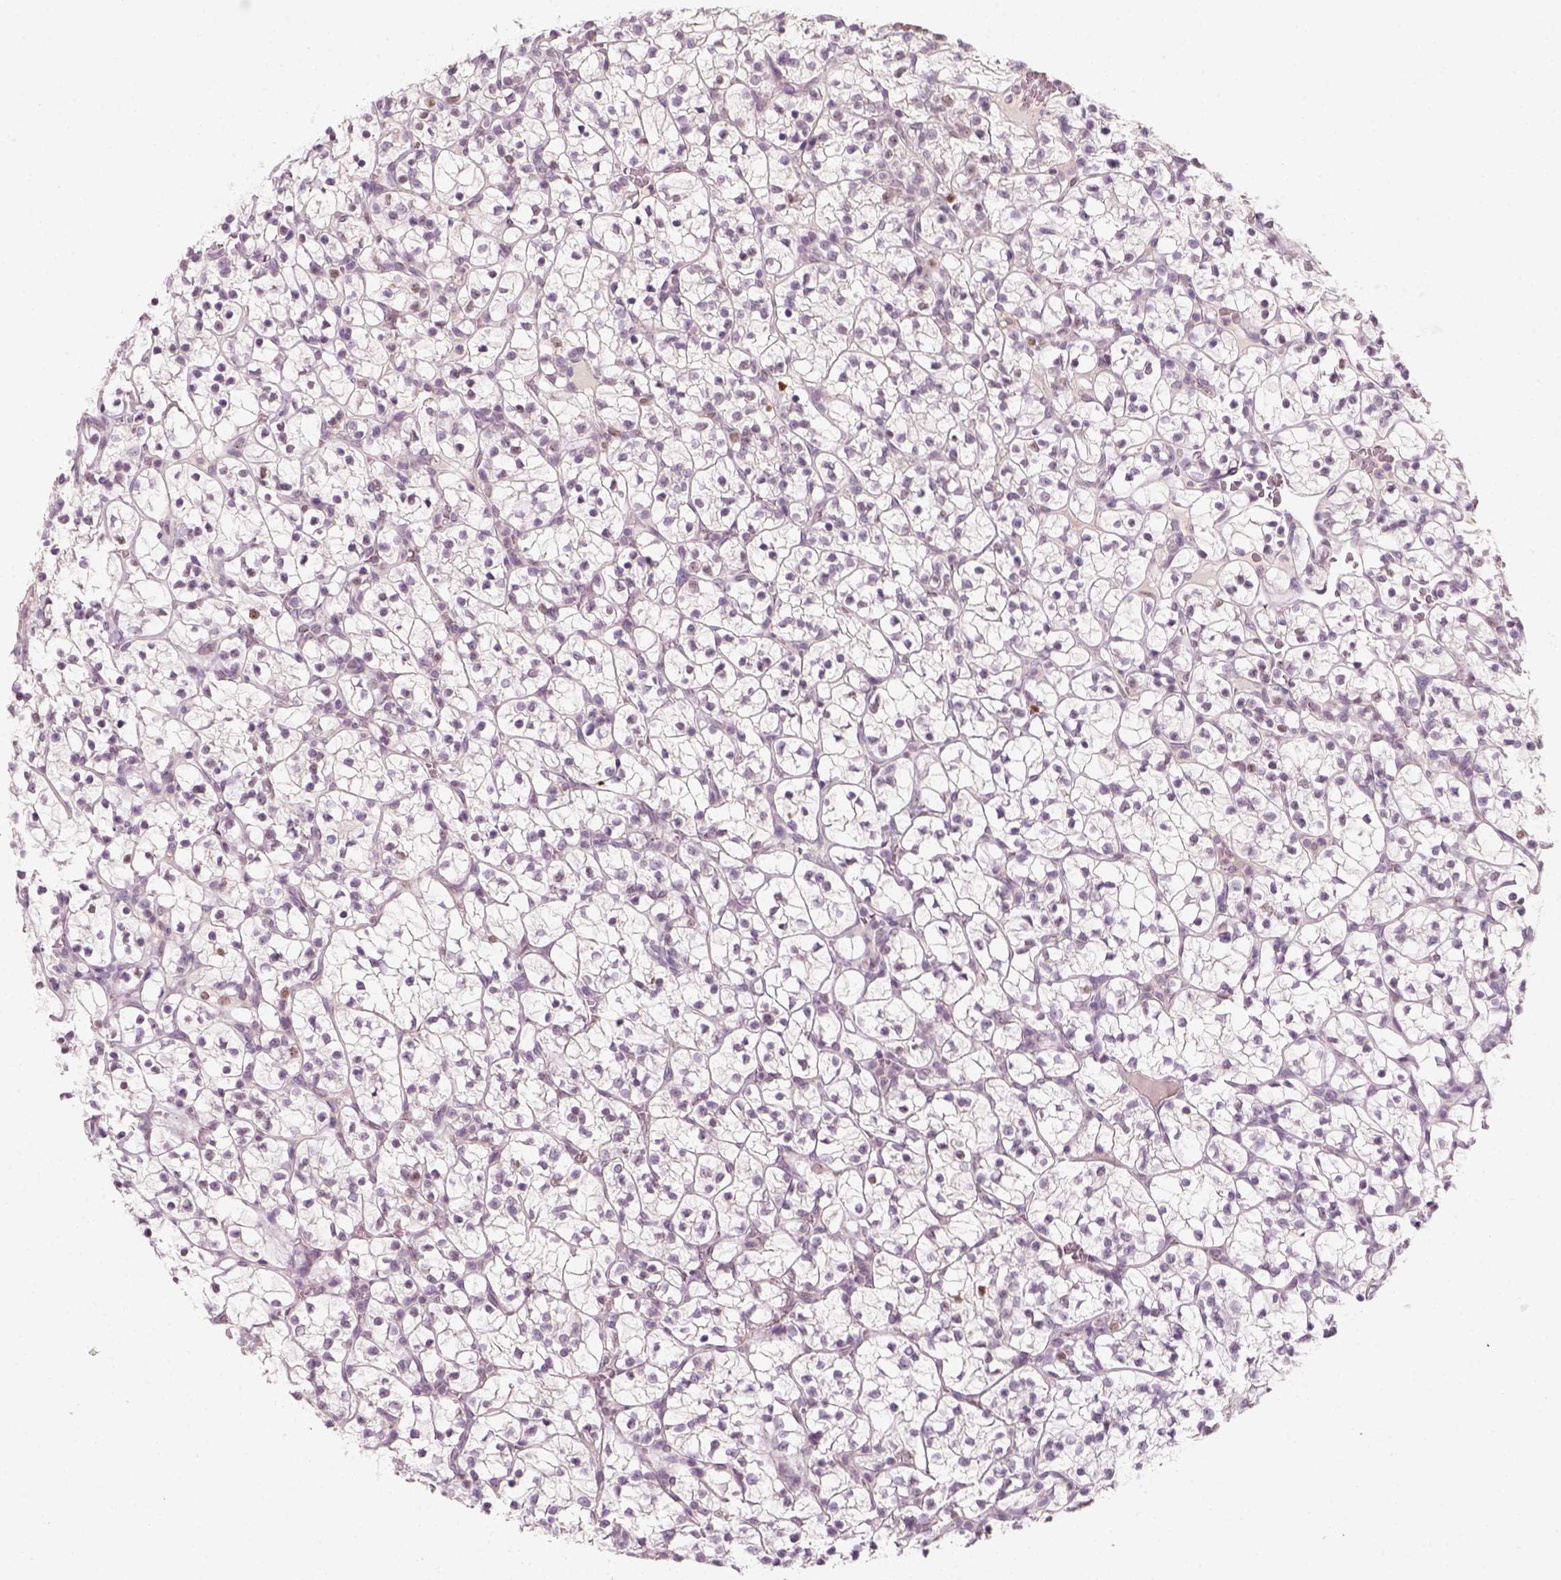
{"staining": {"intensity": "negative", "quantity": "none", "location": "none"}, "tissue": "renal cancer", "cell_type": "Tumor cells", "image_type": "cancer", "snomed": [{"axis": "morphology", "description": "Adenocarcinoma, NOS"}, {"axis": "topography", "description": "Kidney"}], "caption": "Adenocarcinoma (renal) was stained to show a protein in brown. There is no significant expression in tumor cells. (Brightfield microscopy of DAB (3,3'-diaminobenzidine) IHC at high magnification).", "gene": "TP53", "patient": {"sex": "female", "age": 89}}